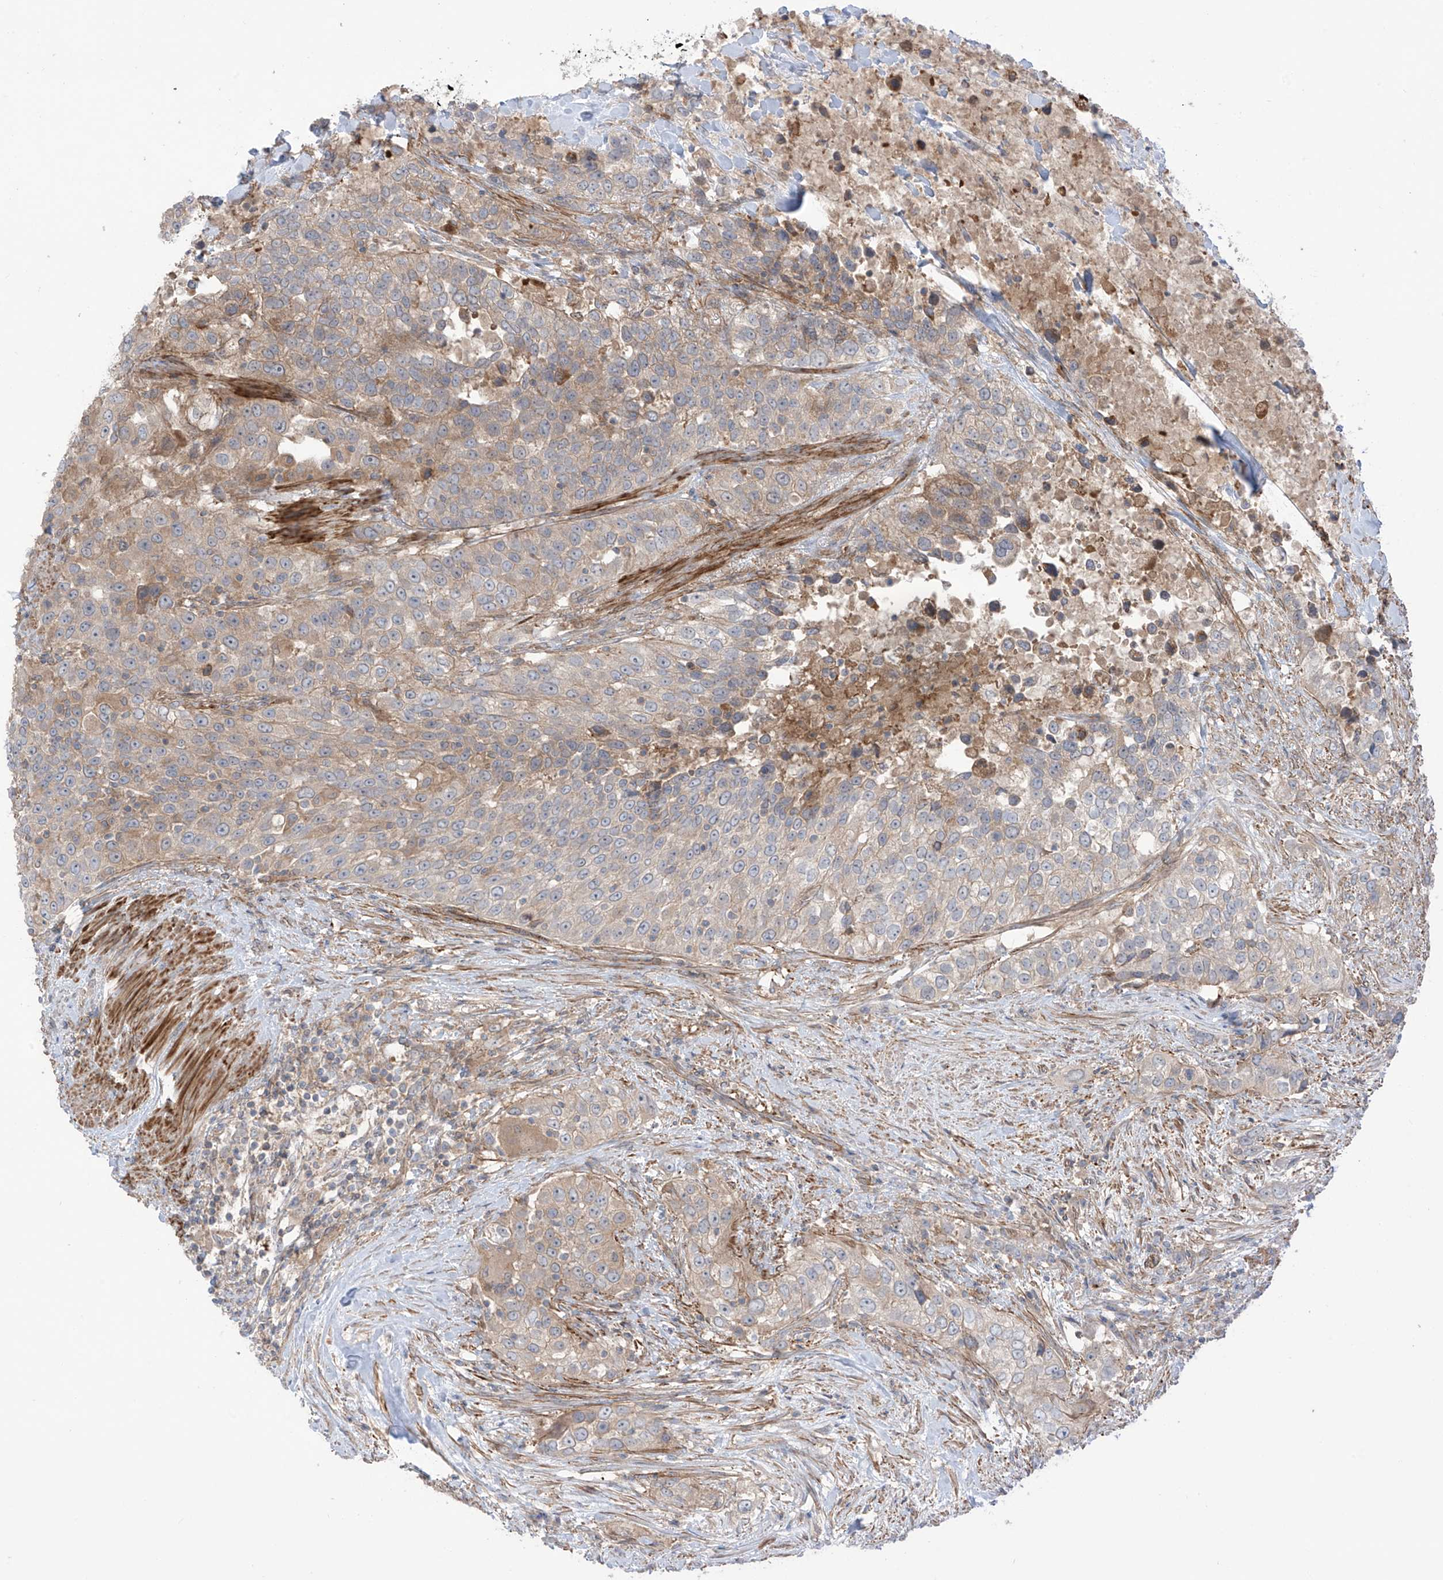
{"staining": {"intensity": "weak", "quantity": "<25%", "location": "cytoplasmic/membranous"}, "tissue": "urothelial cancer", "cell_type": "Tumor cells", "image_type": "cancer", "snomed": [{"axis": "morphology", "description": "Urothelial carcinoma, High grade"}, {"axis": "topography", "description": "Urinary bladder"}], "caption": "Tumor cells are negative for brown protein staining in urothelial cancer.", "gene": "TRMU", "patient": {"sex": "female", "age": 80}}